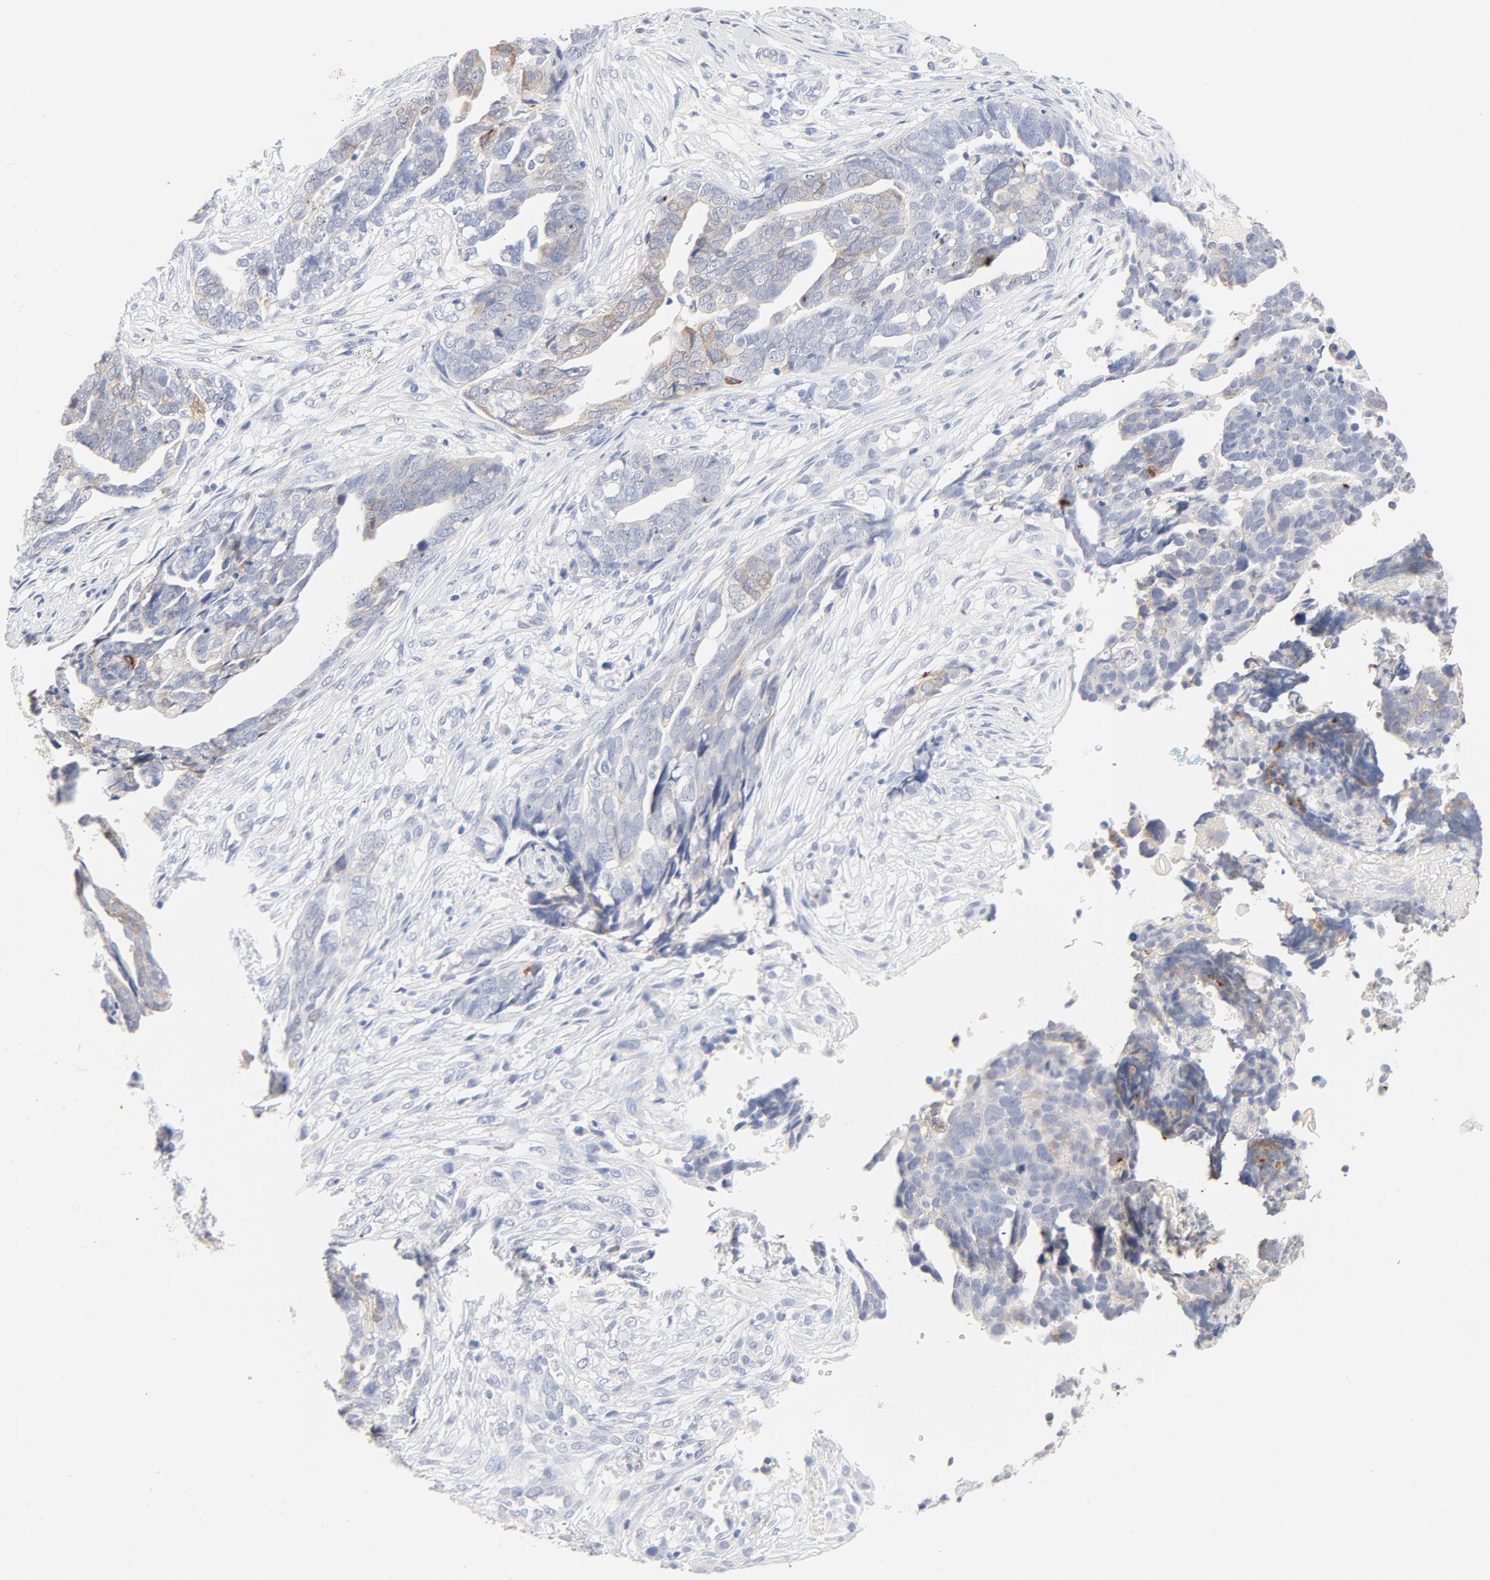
{"staining": {"intensity": "weak", "quantity": "<25%", "location": "cytoplasmic/membranous"}, "tissue": "ovarian cancer", "cell_type": "Tumor cells", "image_type": "cancer", "snomed": [{"axis": "morphology", "description": "Normal tissue, NOS"}, {"axis": "morphology", "description": "Cystadenocarcinoma, serous, NOS"}, {"axis": "topography", "description": "Fallopian tube"}, {"axis": "topography", "description": "Ovary"}], "caption": "DAB immunohistochemical staining of human ovarian serous cystadenocarcinoma exhibits no significant positivity in tumor cells. Brightfield microscopy of immunohistochemistry (IHC) stained with DAB (3,3'-diaminobenzidine) (brown) and hematoxylin (blue), captured at high magnification.", "gene": "FGFR3", "patient": {"sex": "female", "age": 56}}